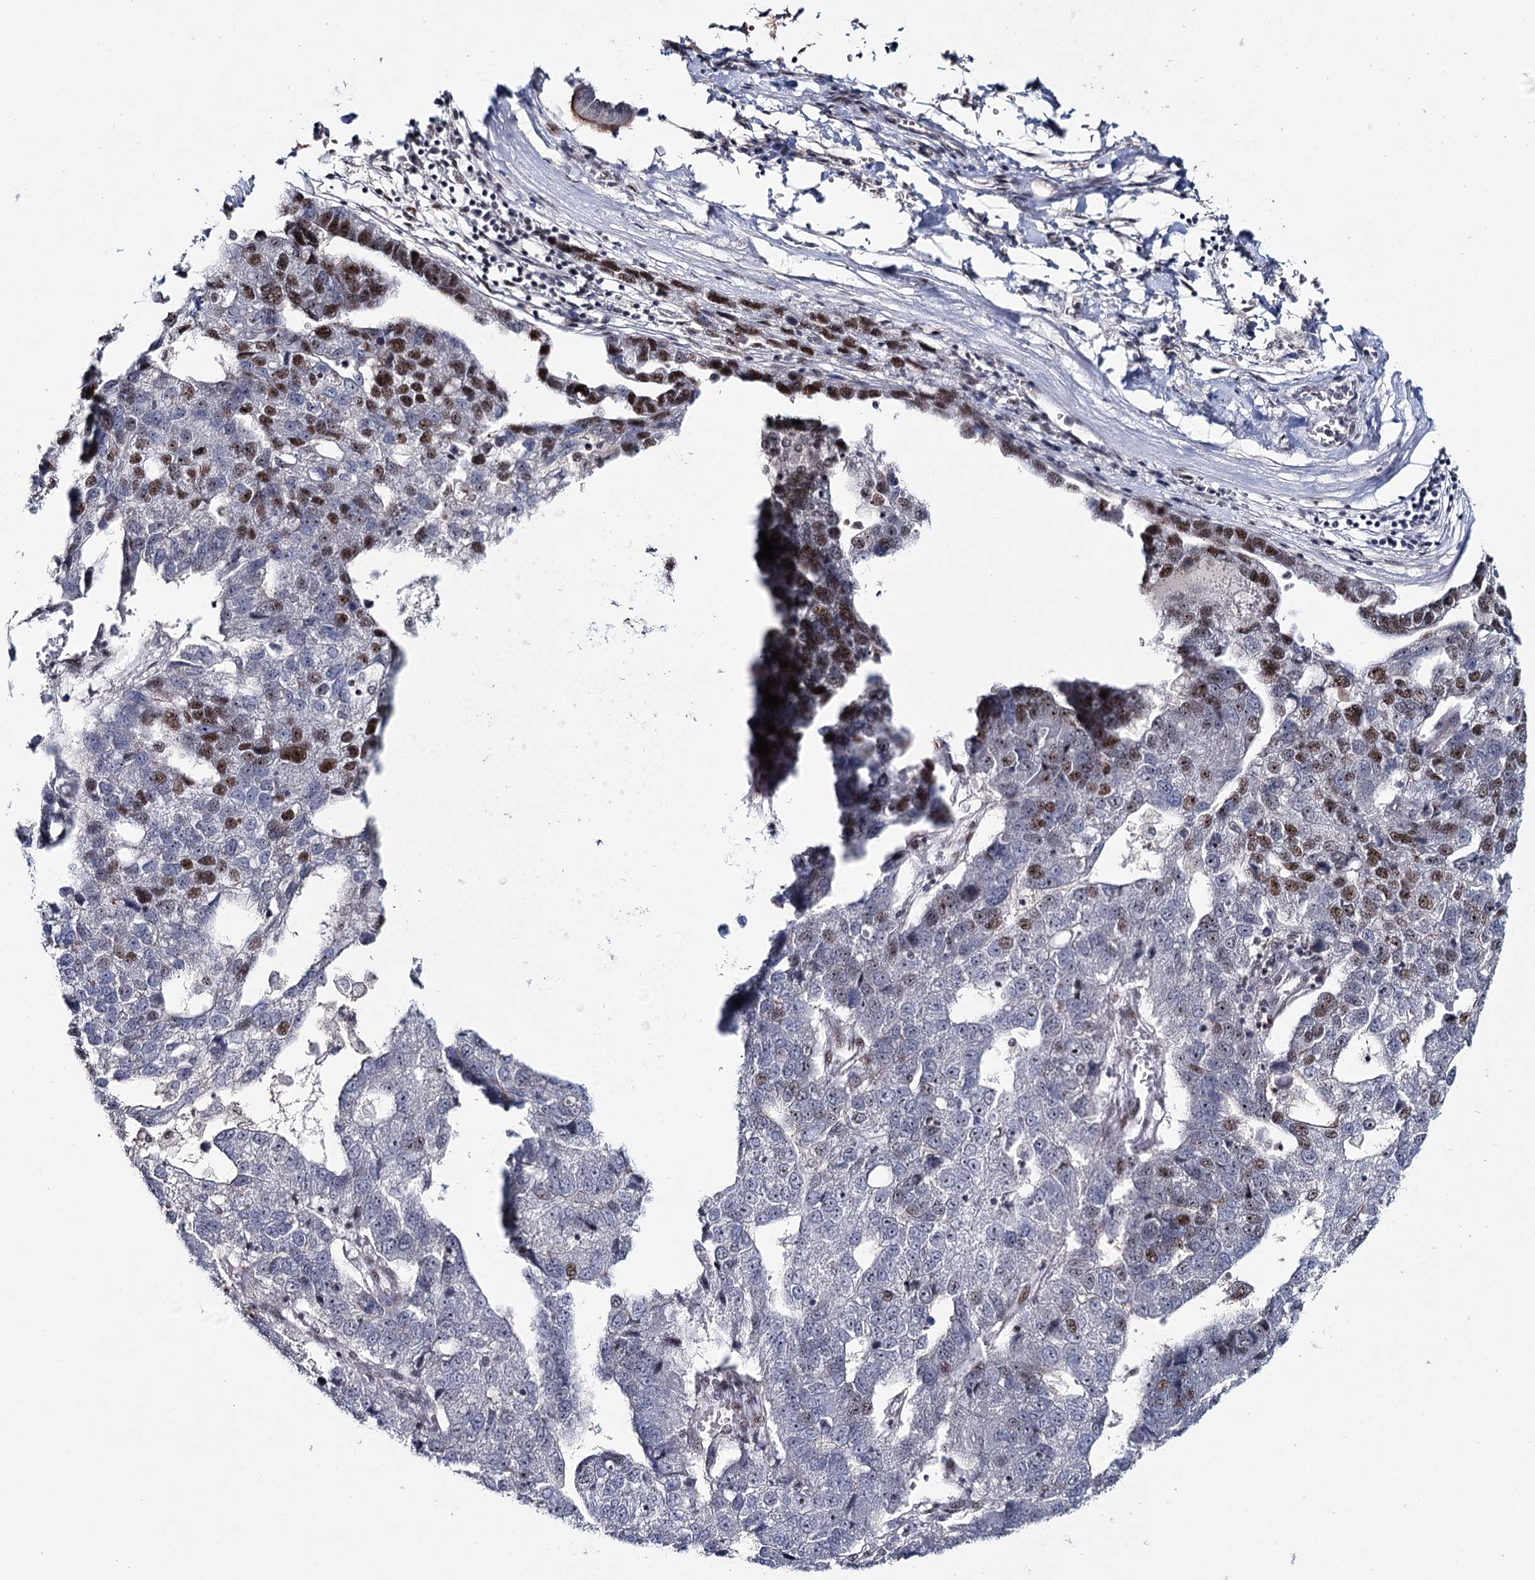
{"staining": {"intensity": "strong", "quantity": "<25%", "location": "nuclear"}, "tissue": "pancreatic cancer", "cell_type": "Tumor cells", "image_type": "cancer", "snomed": [{"axis": "morphology", "description": "Adenocarcinoma, NOS"}, {"axis": "topography", "description": "Pancreas"}], "caption": "Immunohistochemical staining of human pancreatic cancer exhibits medium levels of strong nuclear staining in about <25% of tumor cells.", "gene": "SCAF8", "patient": {"sex": "female", "age": 61}}